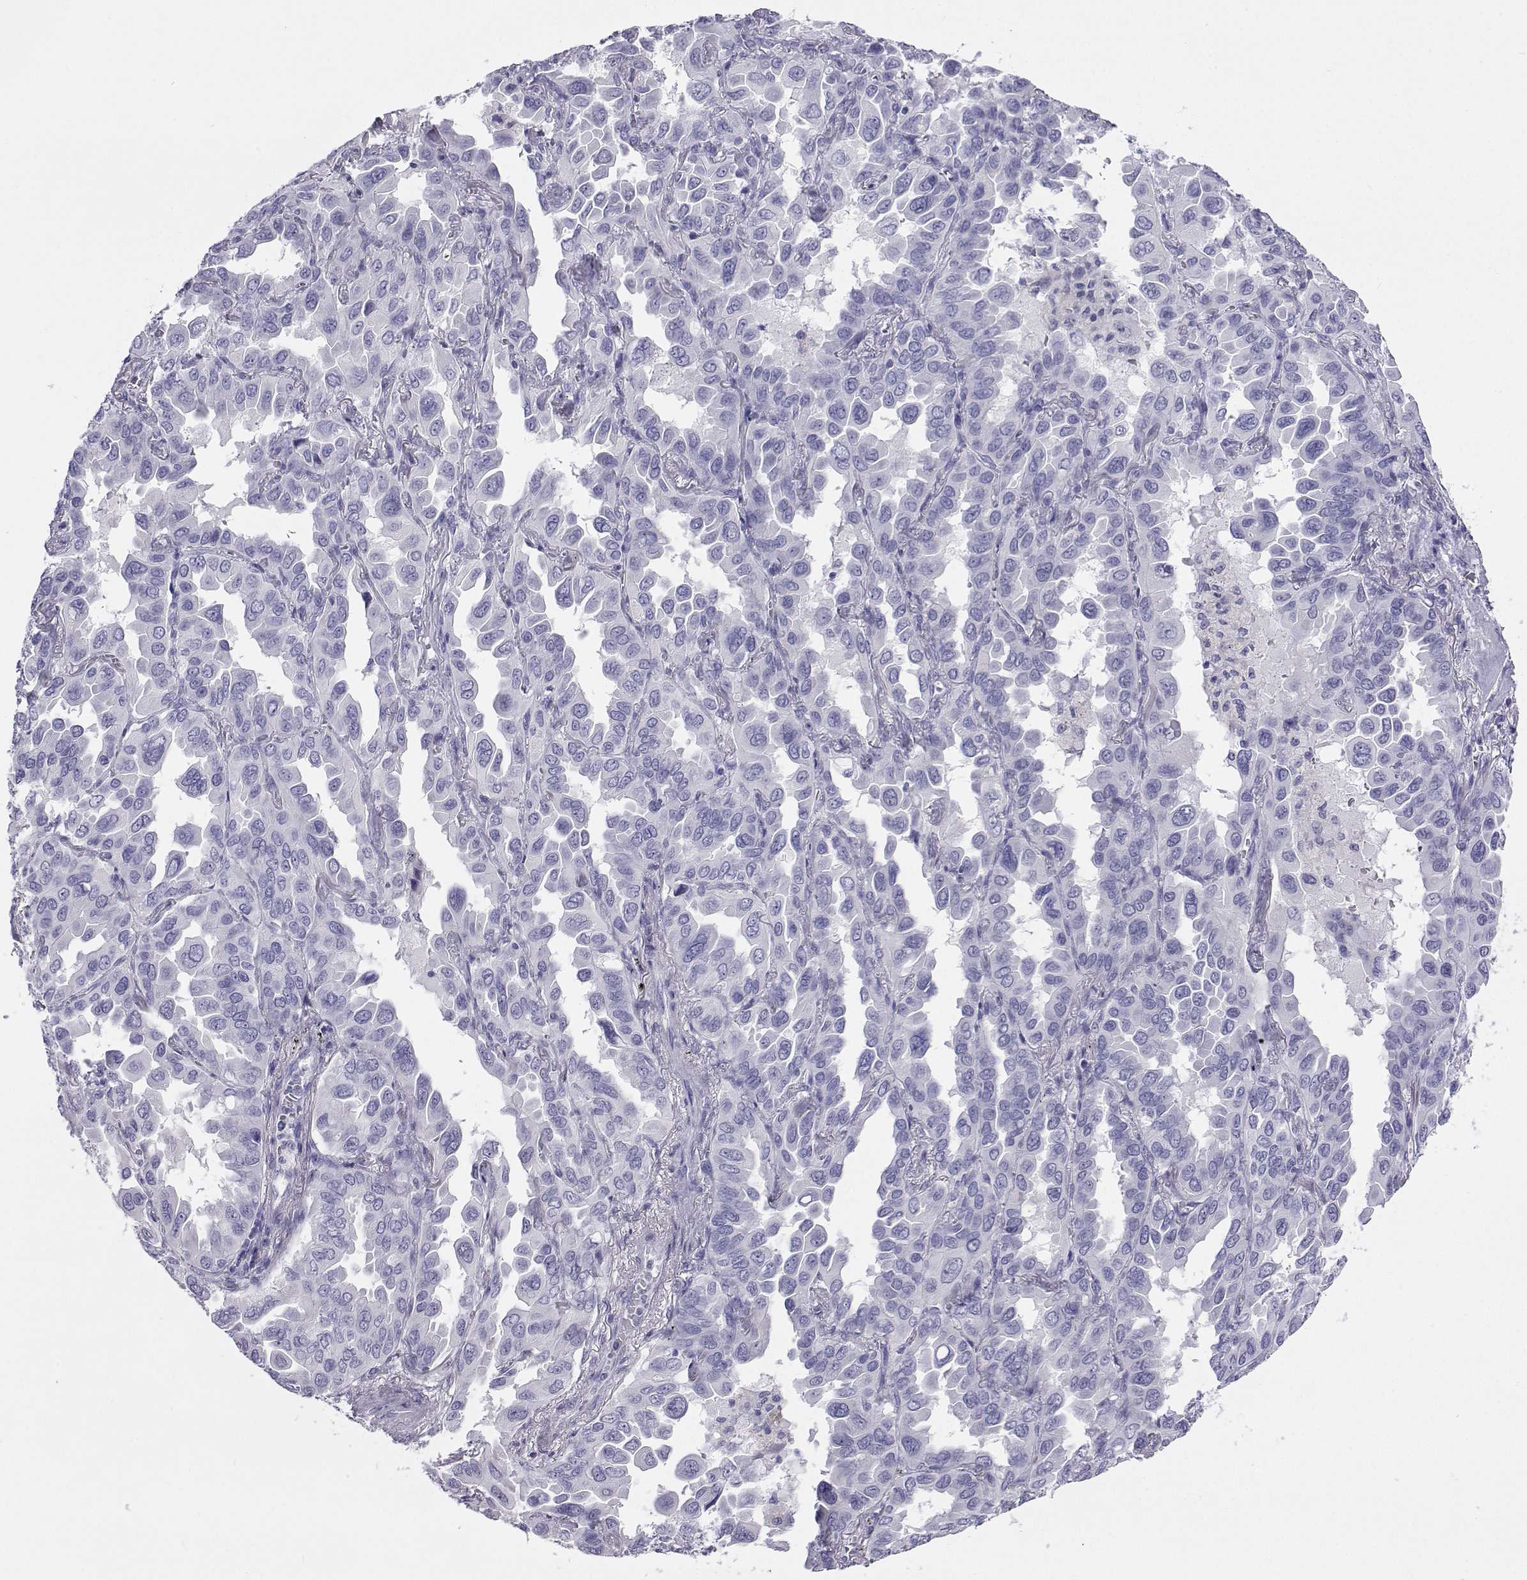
{"staining": {"intensity": "negative", "quantity": "none", "location": "none"}, "tissue": "lung cancer", "cell_type": "Tumor cells", "image_type": "cancer", "snomed": [{"axis": "morphology", "description": "Adenocarcinoma, NOS"}, {"axis": "topography", "description": "Lung"}], "caption": "DAB (3,3'-diaminobenzidine) immunohistochemical staining of lung adenocarcinoma shows no significant staining in tumor cells.", "gene": "PLIN4", "patient": {"sex": "male", "age": 64}}